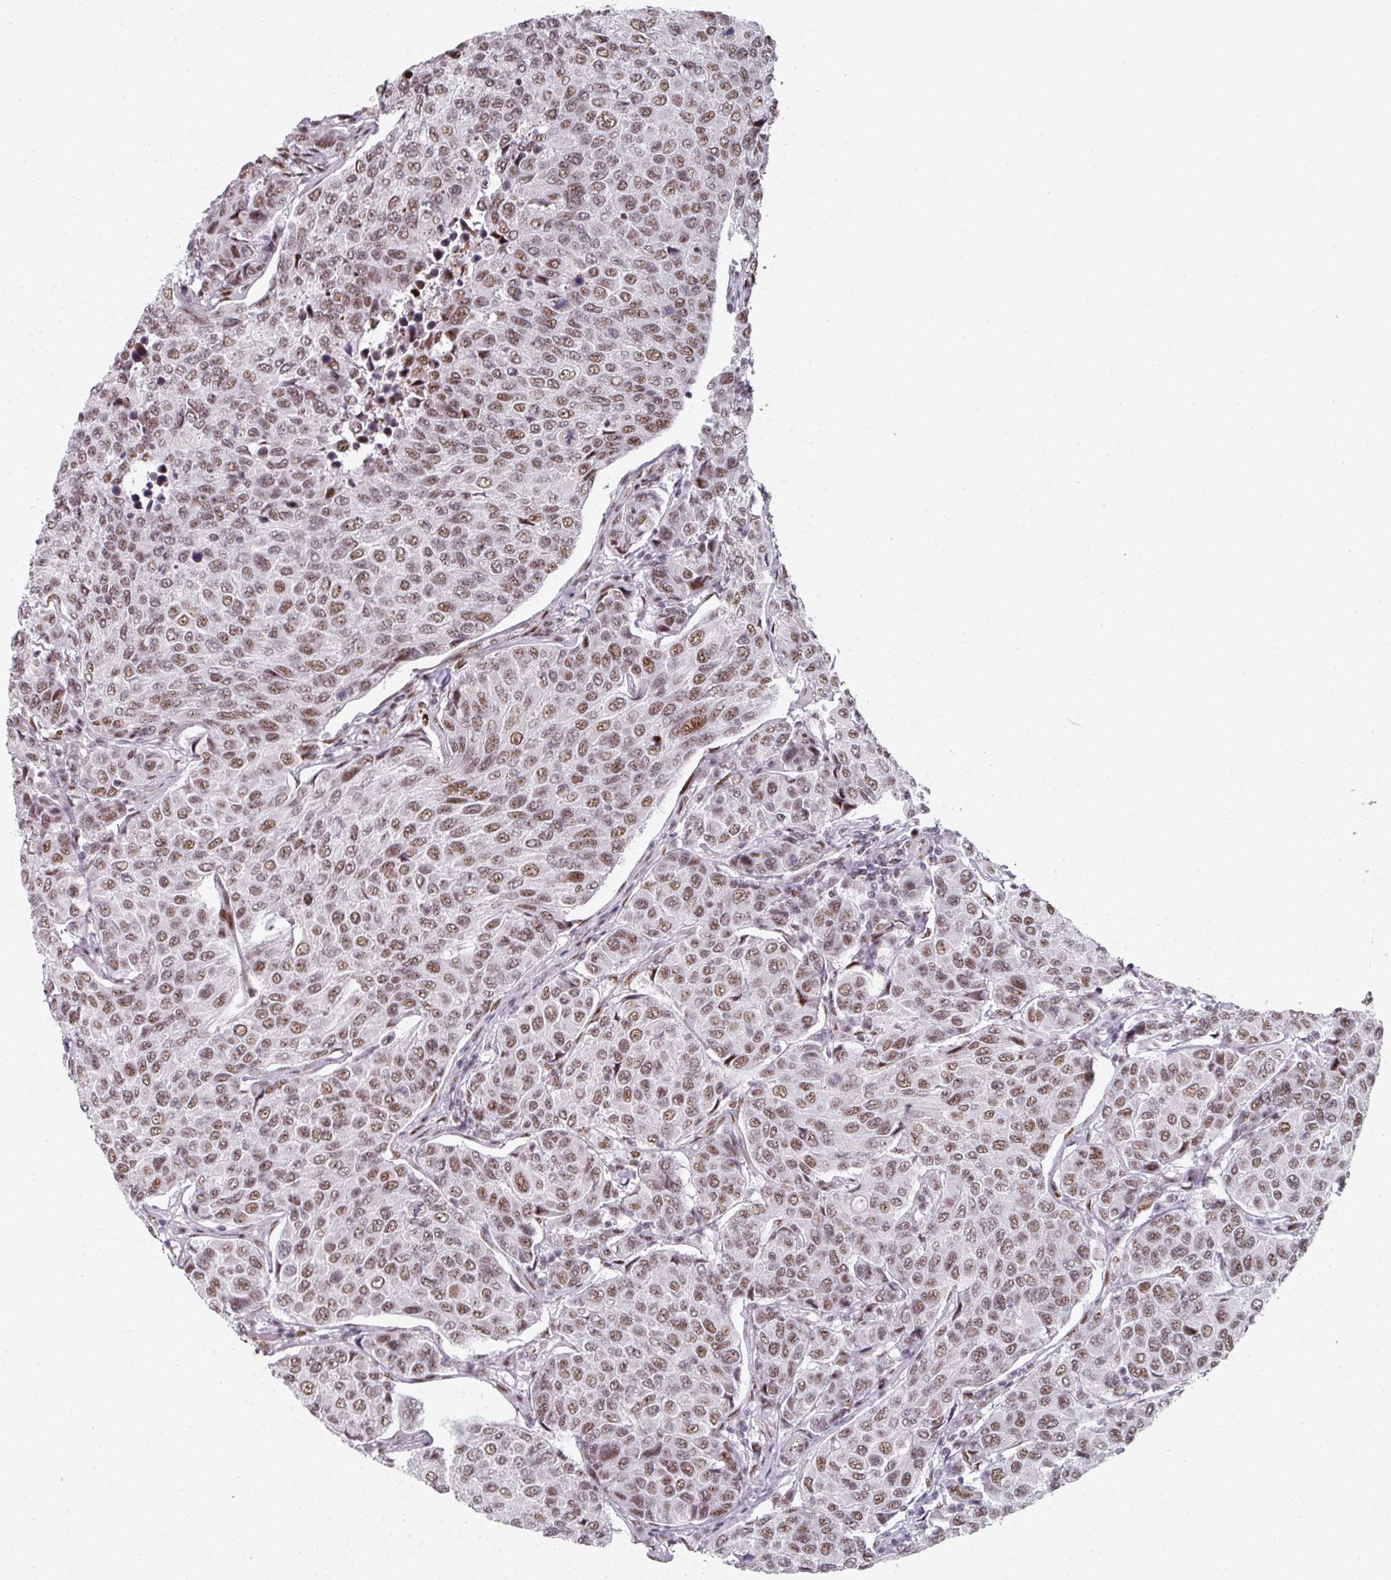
{"staining": {"intensity": "moderate", "quantity": ">75%", "location": "nuclear"}, "tissue": "breast cancer", "cell_type": "Tumor cells", "image_type": "cancer", "snomed": [{"axis": "morphology", "description": "Duct carcinoma"}, {"axis": "topography", "description": "Breast"}], "caption": "Breast cancer stained with a brown dye shows moderate nuclear positive staining in about >75% of tumor cells.", "gene": "SF3B5", "patient": {"sex": "female", "age": 55}}